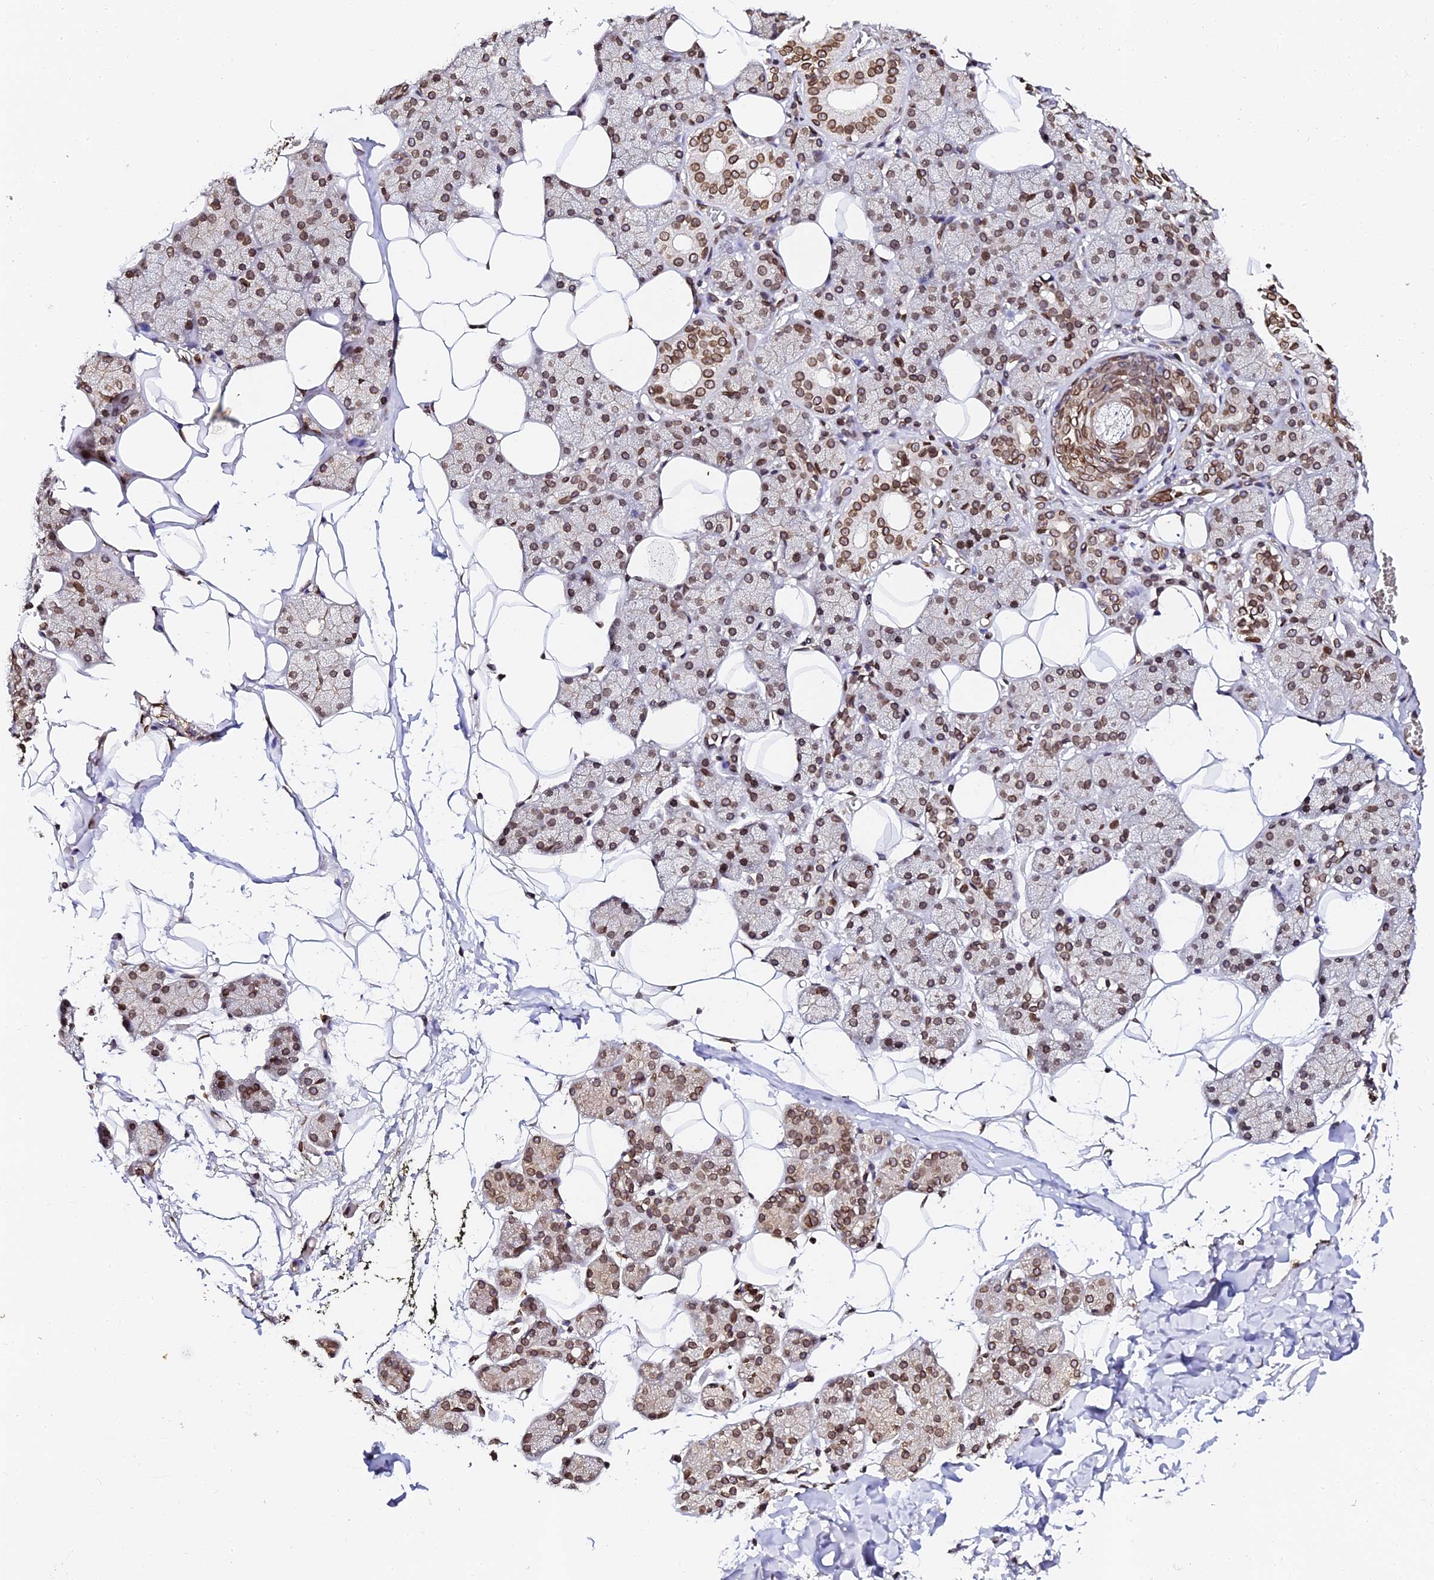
{"staining": {"intensity": "strong", "quantity": ">75%", "location": "cytoplasmic/membranous,nuclear"}, "tissue": "salivary gland", "cell_type": "Glandular cells", "image_type": "normal", "snomed": [{"axis": "morphology", "description": "Normal tissue, NOS"}, {"axis": "topography", "description": "Salivary gland"}], "caption": "Brown immunohistochemical staining in unremarkable salivary gland shows strong cytoplasmic/membranous,nuclear staining in approximately >75% of glandular cells. (IHC, brightfield microscopy, high magnification).", "gene": "ANAPC5", "patient": {"sex": "female", "age": 33}}